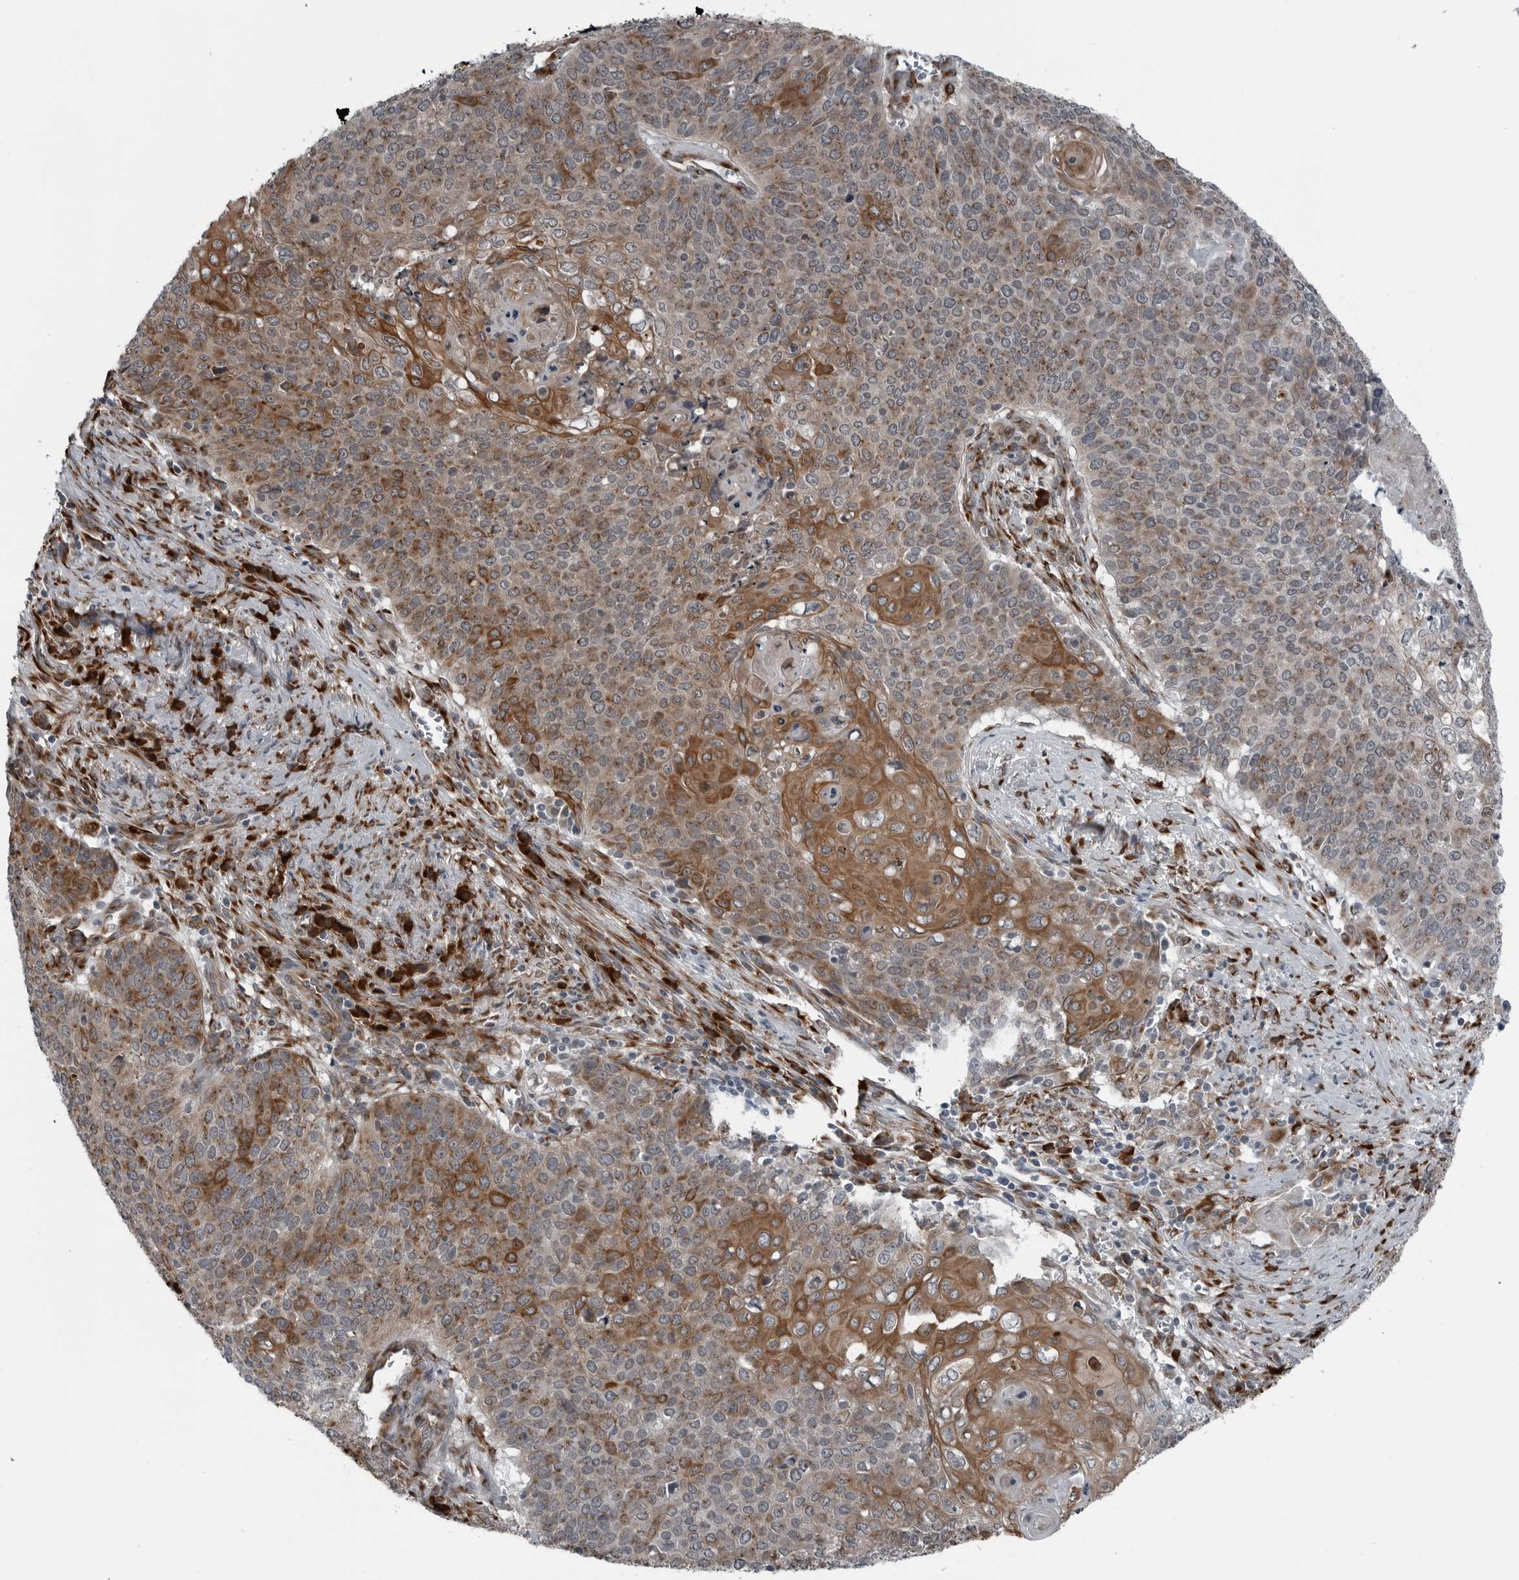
{"staining": {"intensity": "moderate", "quantity": ">75%", "location": "cytoplasmic/membranous"}, "tissue": "cervical cancer", "cell_type": "Tumor cells", "image_type": "cancer", "snomed": [{"axis": "morphology", "description": "Squamous cell carcinoma, NOS"}, {"axis": "topography", "description": "Cervix"}], "caption": "IHC of human cervical squamous cell carcinoma displays medium levels of moderate cytoplasmic/membranous expression in about >75% of tumor cells.", "gene": "CEP85", "patient": {"sex": "female", "age": 39}}